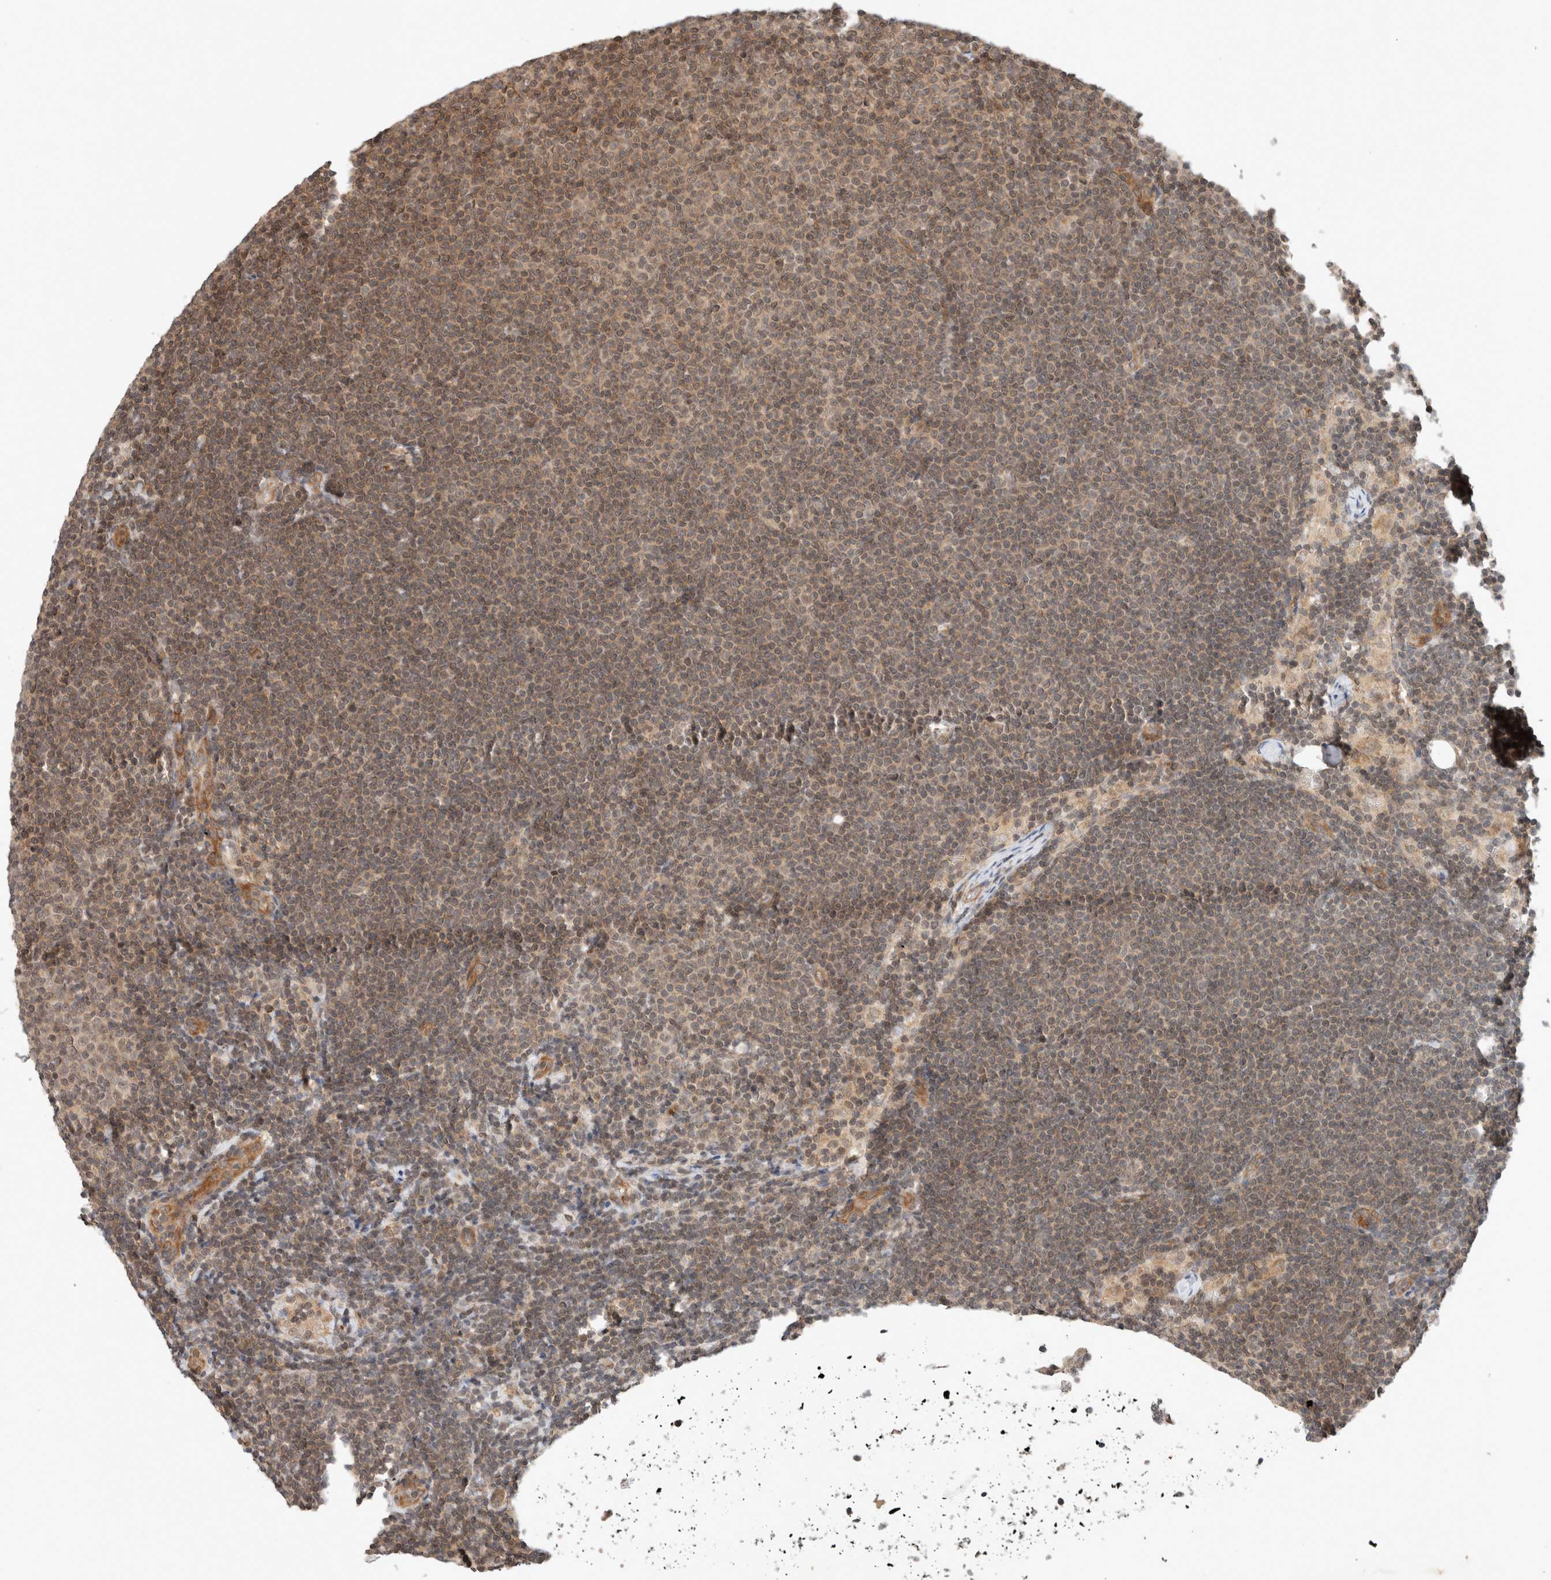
{"staining": {"intensity": "weak", "quantity": ">75%", "location": "cytoplasmic/membranous"}, "tissue": "lymphoma", "cell_type": "Tumor cells", "image_type": "cancer", "snomed": [{"axis": "morphology", "description": "Malignant lymphoma, non-Hodgkin's type, Low grade"}, {"axis": "topography", "description": "Lymph node"}], "caption": "Lymphoma stained with a brown dye reveals weak cytoplasmic/membranous positive expression in approximately >75% of tumor cells.", "gene": "CAAP1", "patient": {"sex": "female", "age": 53}}